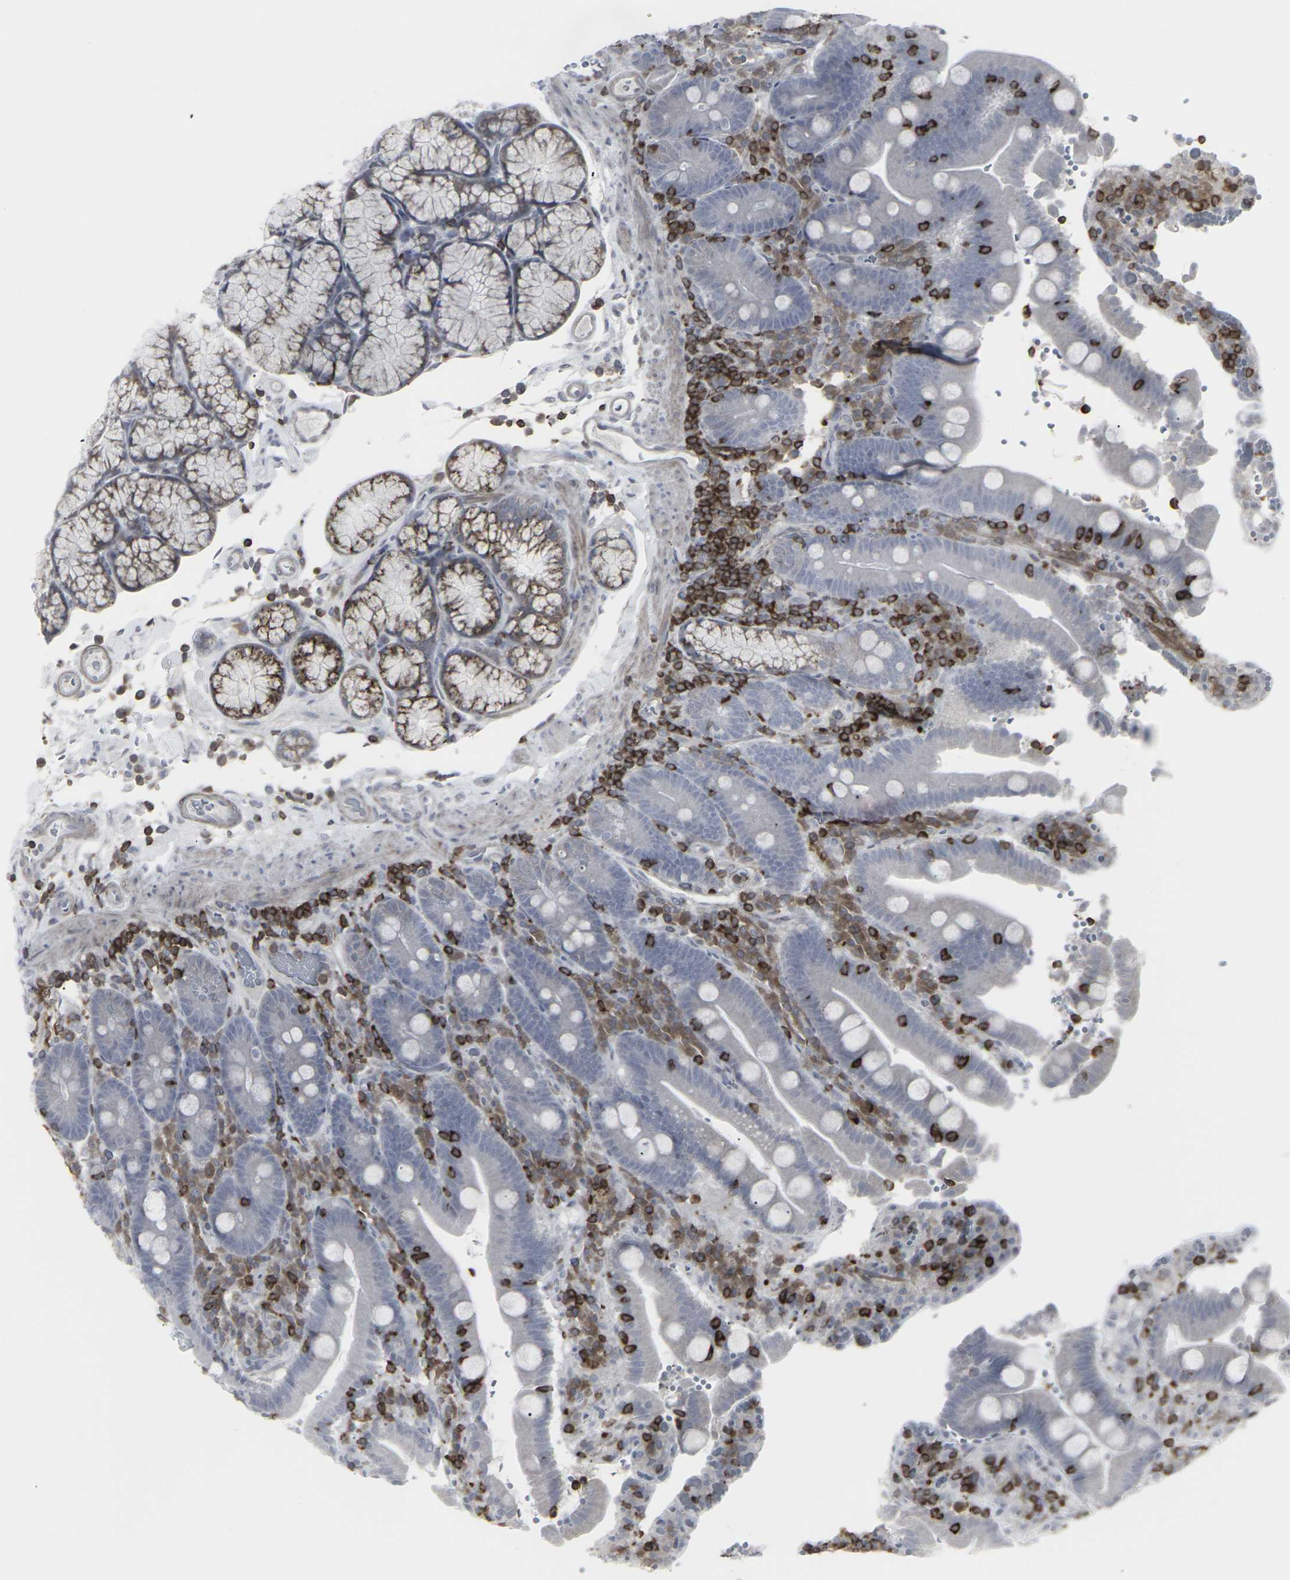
{"staining": {"intensity": "negative", "quantity": "none", "location": "none"}, "tissue": "duodenum", "cell_type": "Glandular cells", "image_type": "normal", "snomed": [{"axis": "morphology", "description": "Normal tissue, NOS"}, {"axis": "topography", "description": "Small intestine, NOS"}], "caption": "Immunohistochemistry micrograph of normal duodenum: duodenum stained with DAB (3,3'-diaminobenzidine) demonstrates no significant protein expression in glandular cells.", "gene": "APOBEC2", "patient": {"sex": "female", "age": 71}}